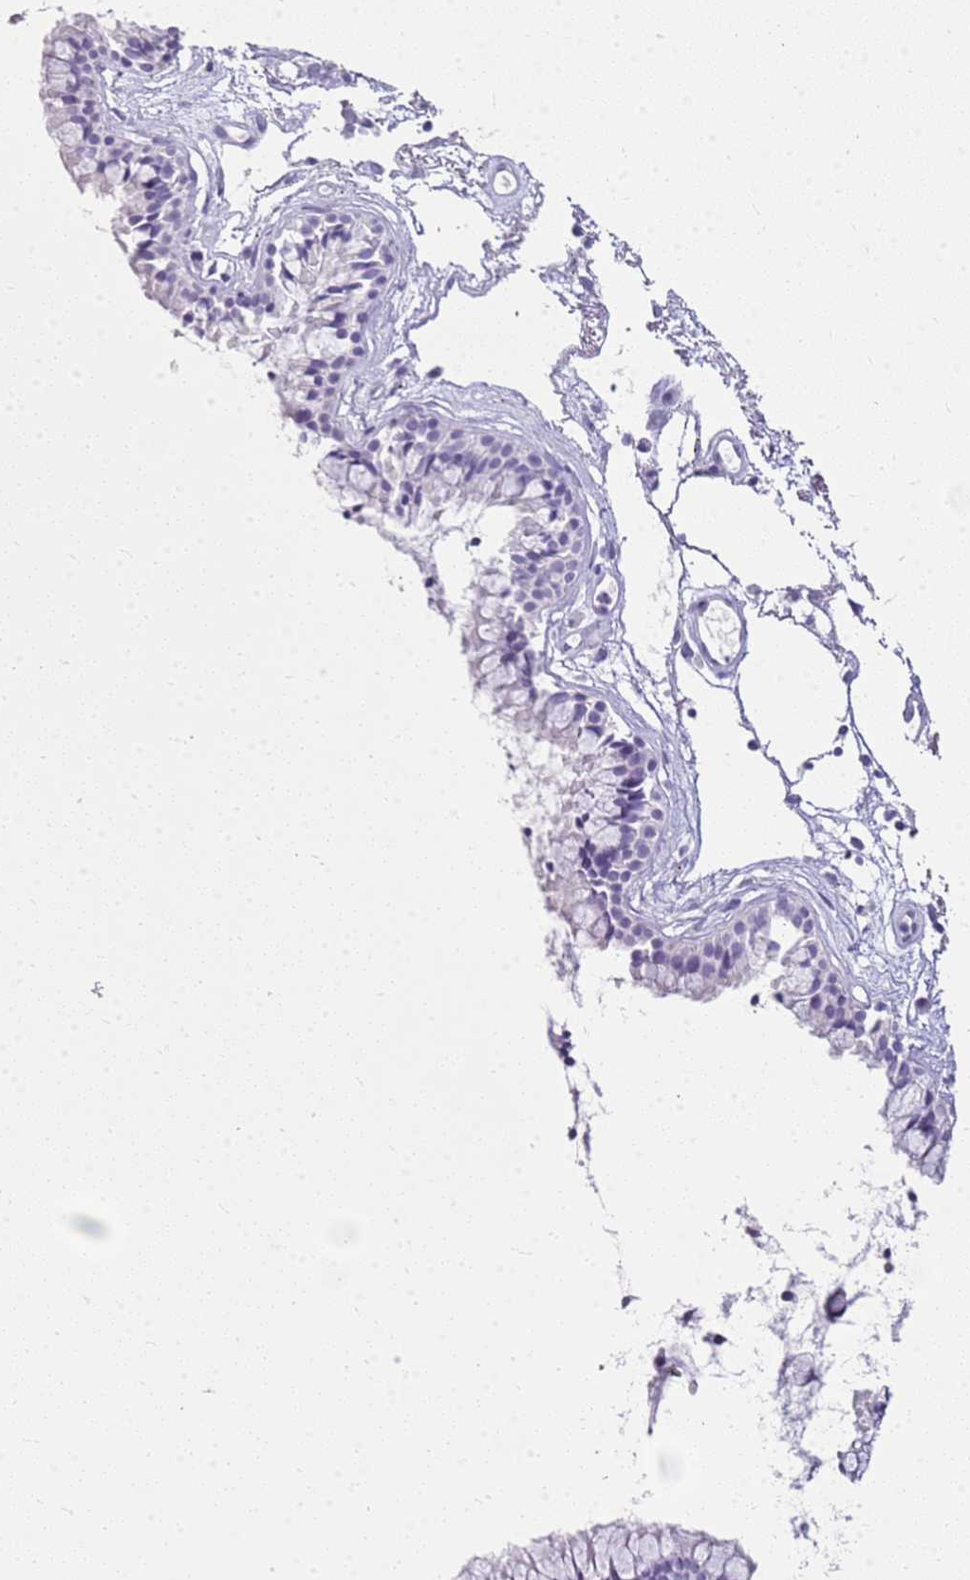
{"staining": {"intensity": "negative", "quantity": "none", "location": "none"}, "tissue": "nasopharynx", "cell_type": "Respiratory epithelial cells", "image_type": "normal", "snomed": [{"axis": "morphology", "description": "Normal tissue, NOS"}, {"axis": "topography", "description": "Nasopharynx"}], "caption": "There is no significant staining in respiratory epithelial cells of nasopharynx. (Stains: DAB IHC with hematoxylin counter stain, Microscopy: brightfield microscopy at high magnification).", "gene": "CA8", "patient": {"sex": "male", "age": 82}}